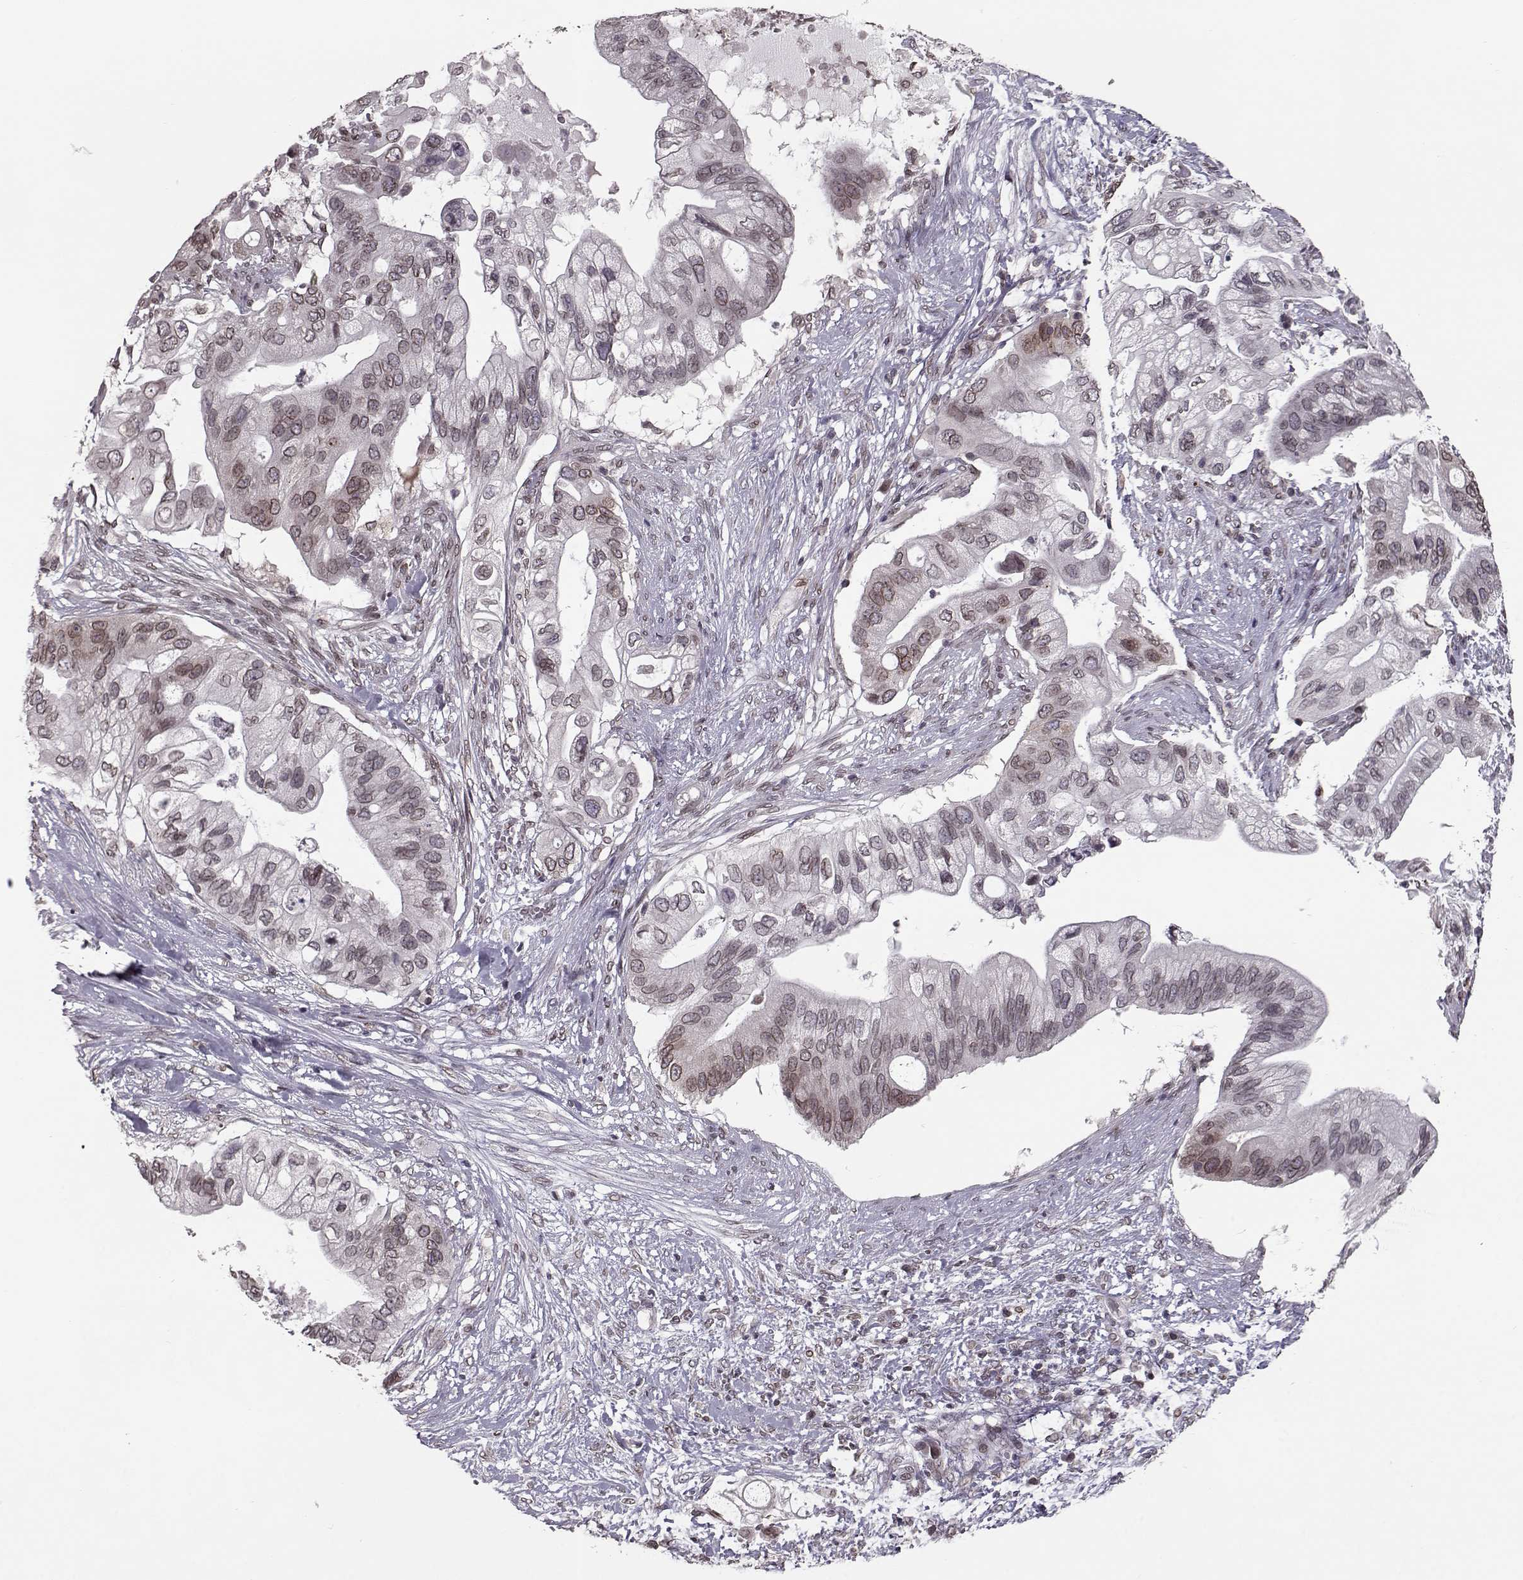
{"staining": {"intensity": "weak", "quantity": ">75%", "location": "cytoplasmic/membranous,nuclear"}, "tissue": "pancreatic cancer", "cell_type": "Tumor cells", "image_type": "cancer", "snomed": [{"axis": "morphology", "description": "Adenocarcinoma, NOS"}, {"axis": "topography", "description": "Pancreas"}], "caption": "Human pancreatic cancer (adenocarcinoma) stained with a brown dye exhibits weak cytoplasmic/membranous and nuclear positive staining in approximately >75% of tumor cells.", "gene": "NUP37", "patient": {"sex": "female", "age": 72}}